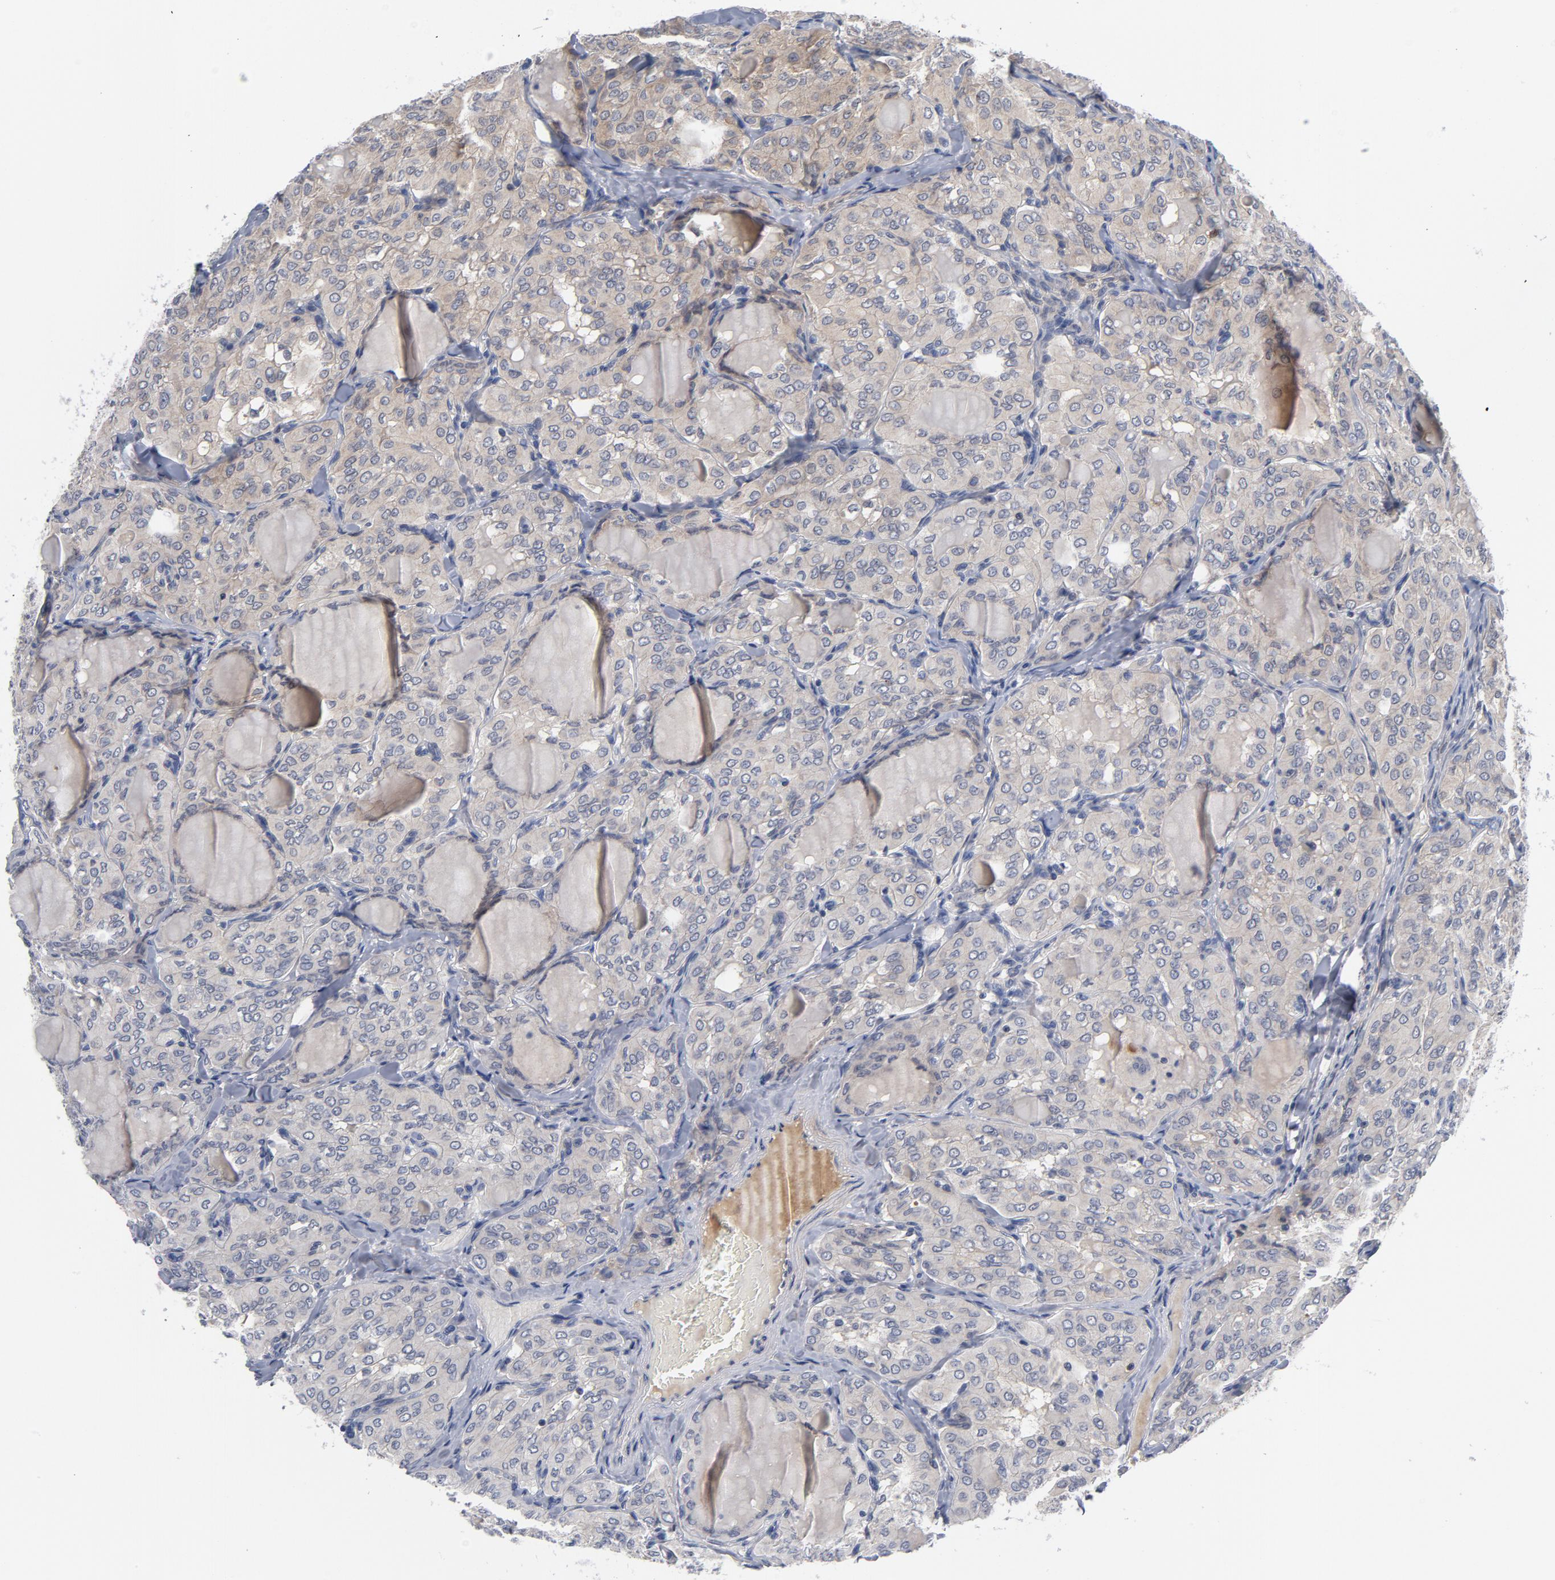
{"staining": {"intensity": "weak", "quantity": "25%-75%", "location": "cytoplasmic/membranous"}, "tissue": "thyroid cancer", "cell_type": "Tumor cells", "image_type": "cancer", "snomed": [{"axis": "morphology", "description": "Papillary adenocarcinoma, NOS"}, {"axis": "topography", "description": "Thyroid gland"}], "caption": "This is an image of IHC staining of thyroid papillary adenocarcinoma, which shows weak staining in the cytoplasmic/membranous of tumor cells.", "gene": "TRADD", "patient": {"sex": "male", "age": 20}}